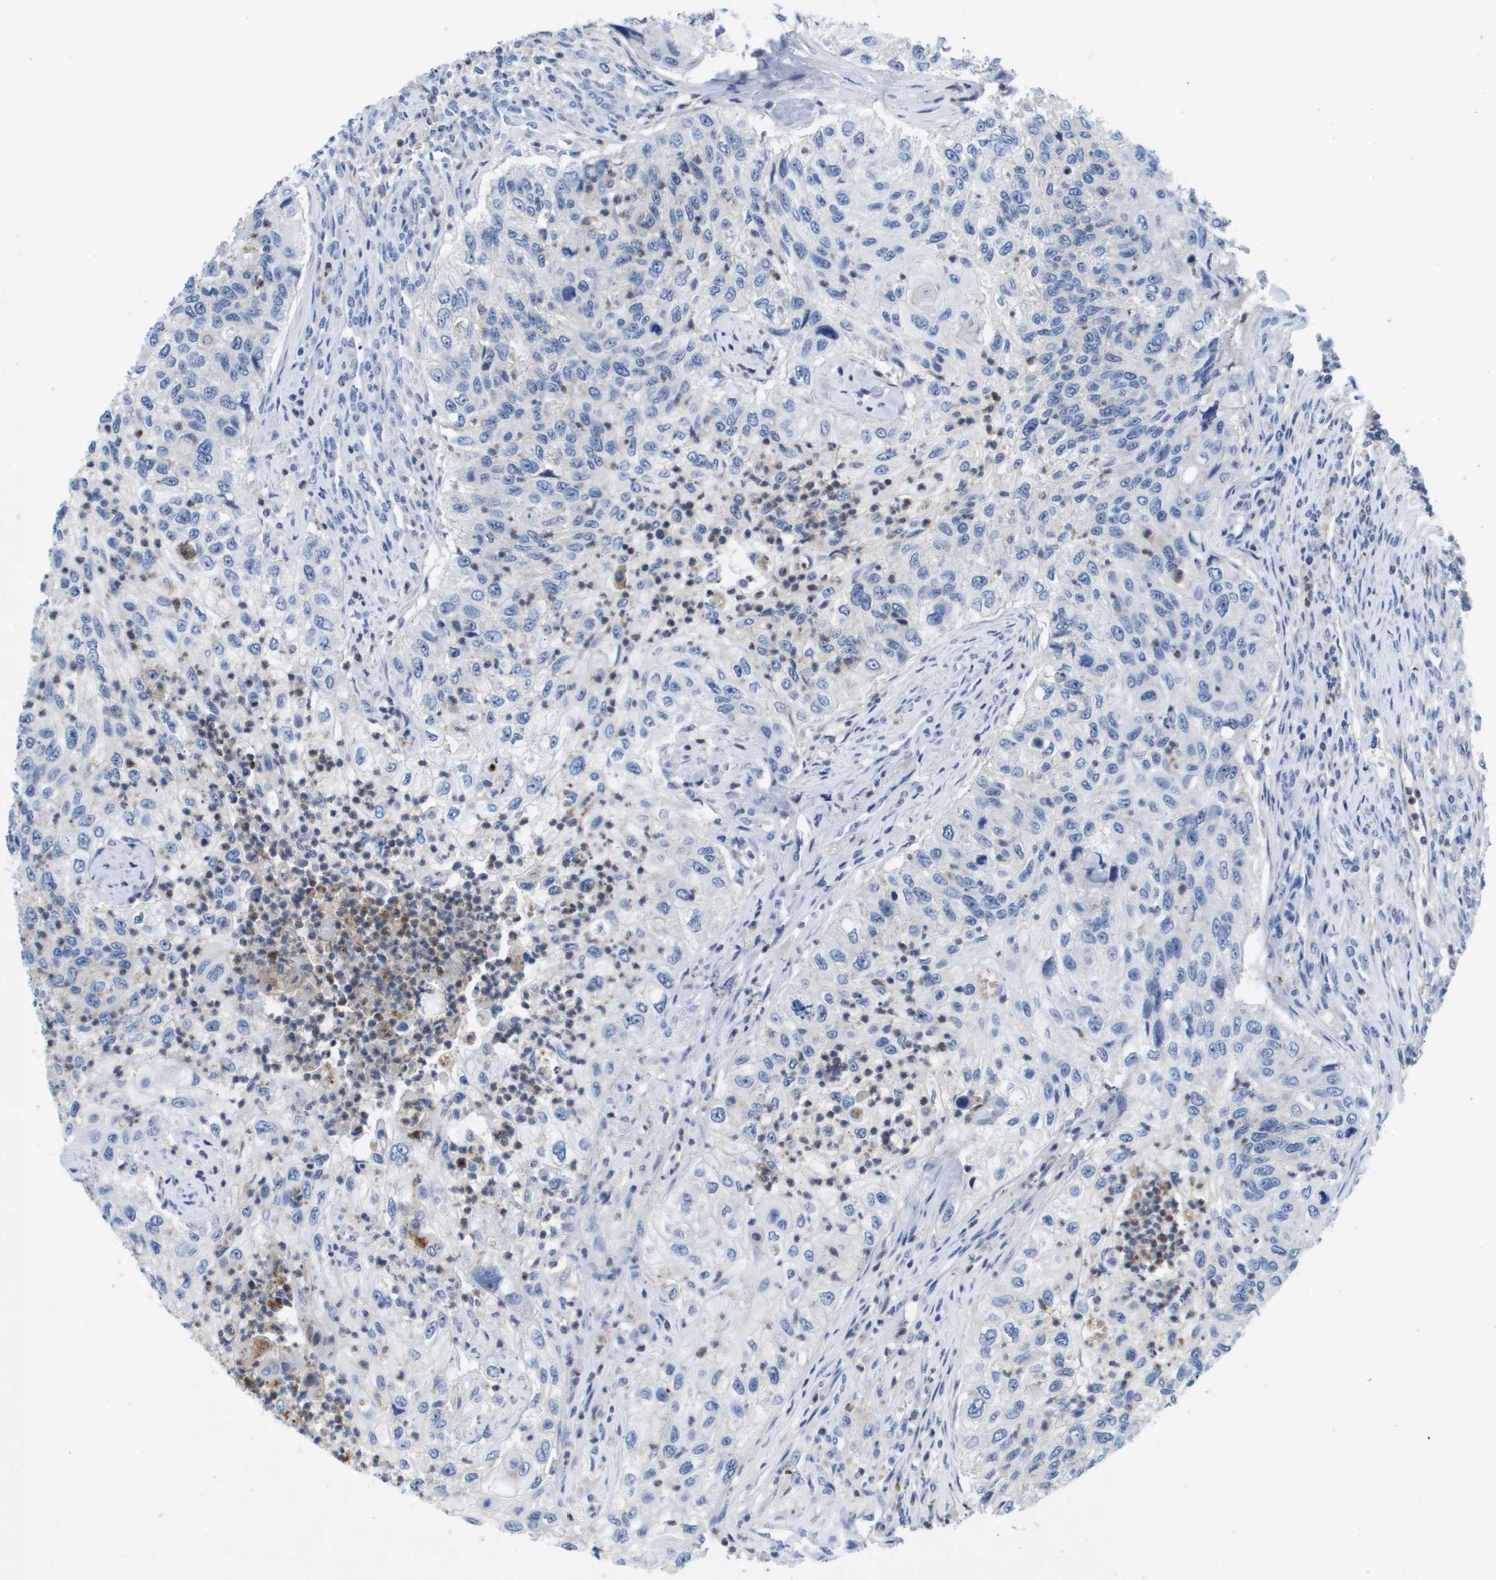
{"staining": {"intensity": "negative", "quantity": "none", "location": "none"}, "tissue": "urothelial cancer", "cell_type": "Tumor cells", "image_type": "cancer", "snomed": [{"axis": "morphology", "description": "Urothelial carcinoma, High grade"}, {"axis": "topography", "description": "Urinary bladder"}], "caption": "Histopathology image shows no significant protein staining in tumor cells of urothelial carcinoma (high-grade).", "gene": "LIPG", "patient": {"sex": "female", "age": 60}}